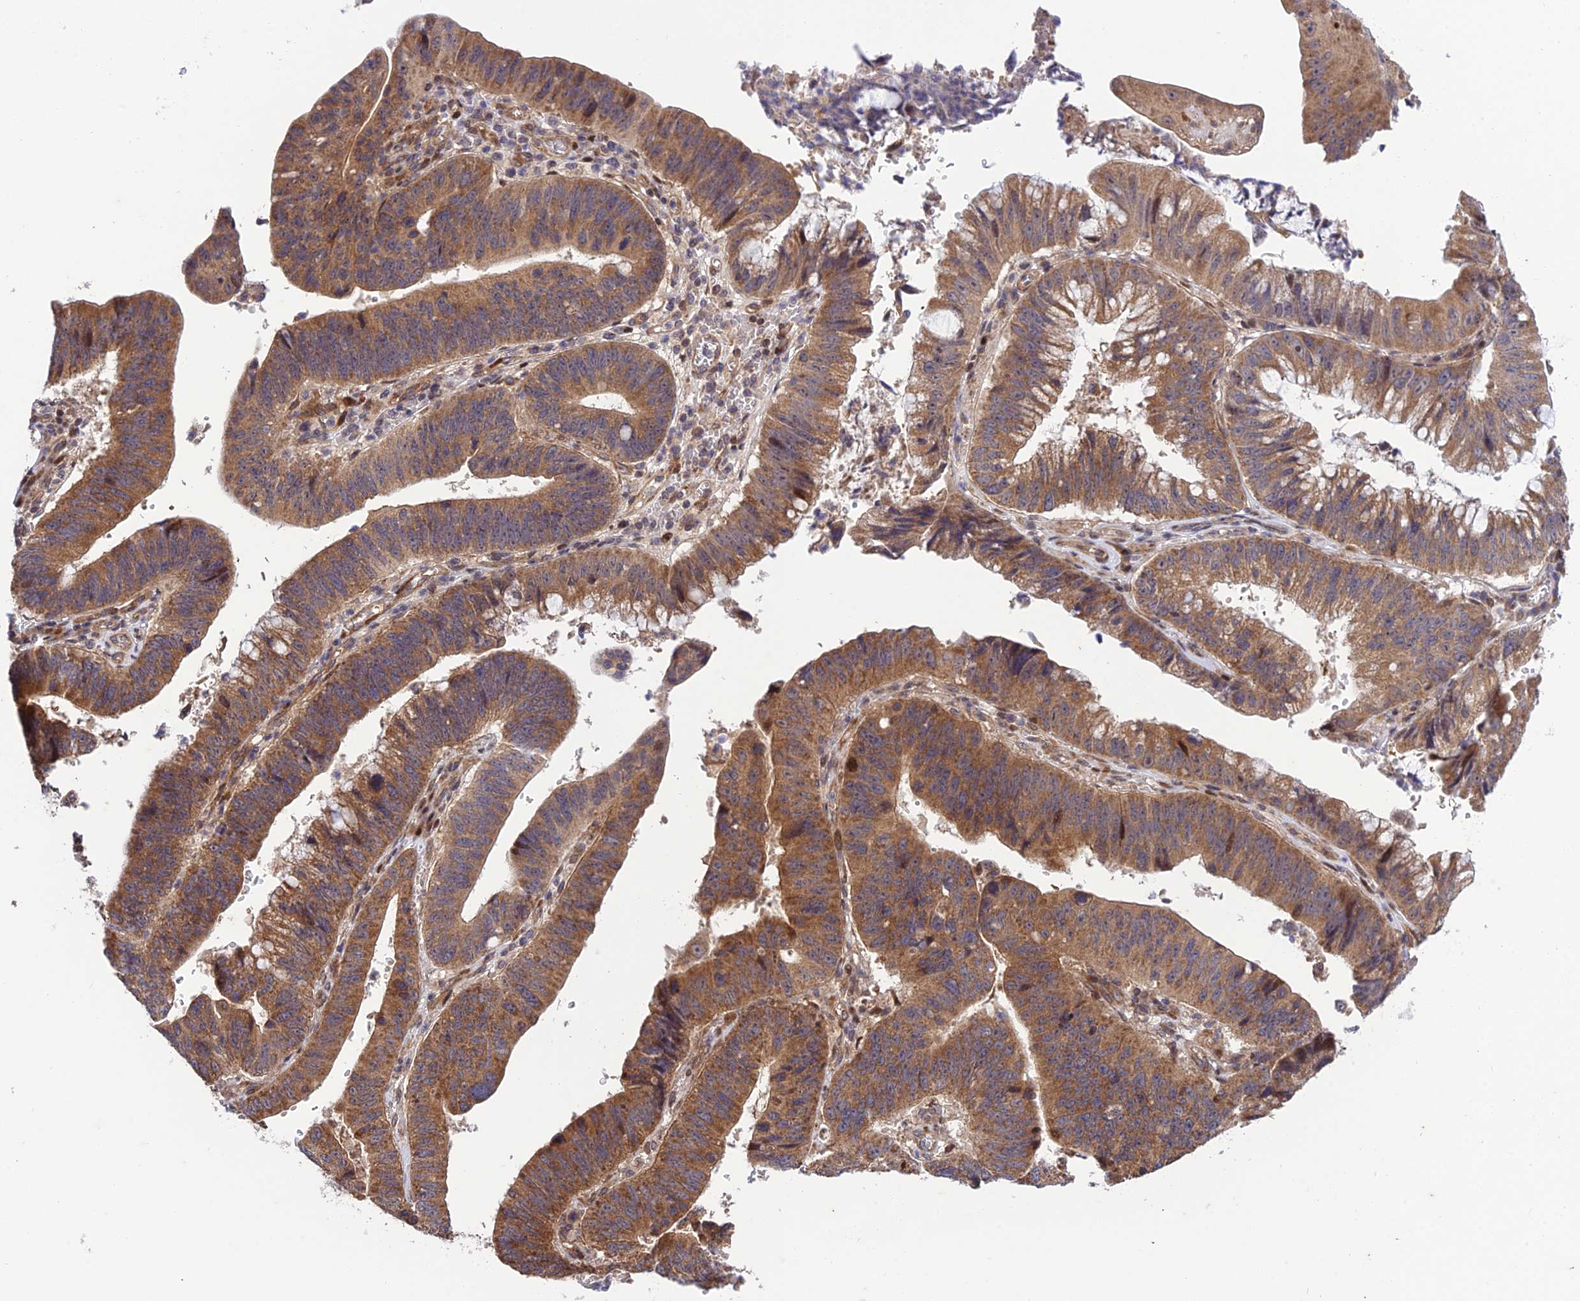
{"staining": {"intensity": "moderate", "quantity": ">75%", "location": "cytoplasmic/membranous"}, "tissue": "stomach cancer", "cell_type": "Tumor cells", "image_type": "cancer", "snomed": [{"axis": "morphology", "description": "Adenocarcinoma, NOS"}, {"axis": "topography", "description": "Stomach"}], "caption": "DAB immunohistochemical staining of human stomach cancer (adenocarcinoma) shows moderate cytoplasmic/membranous protein positivity in about >75% of tumor cells.", "gene": "PLEKHG2", "patient": {"sex": "male", "age": 59}}